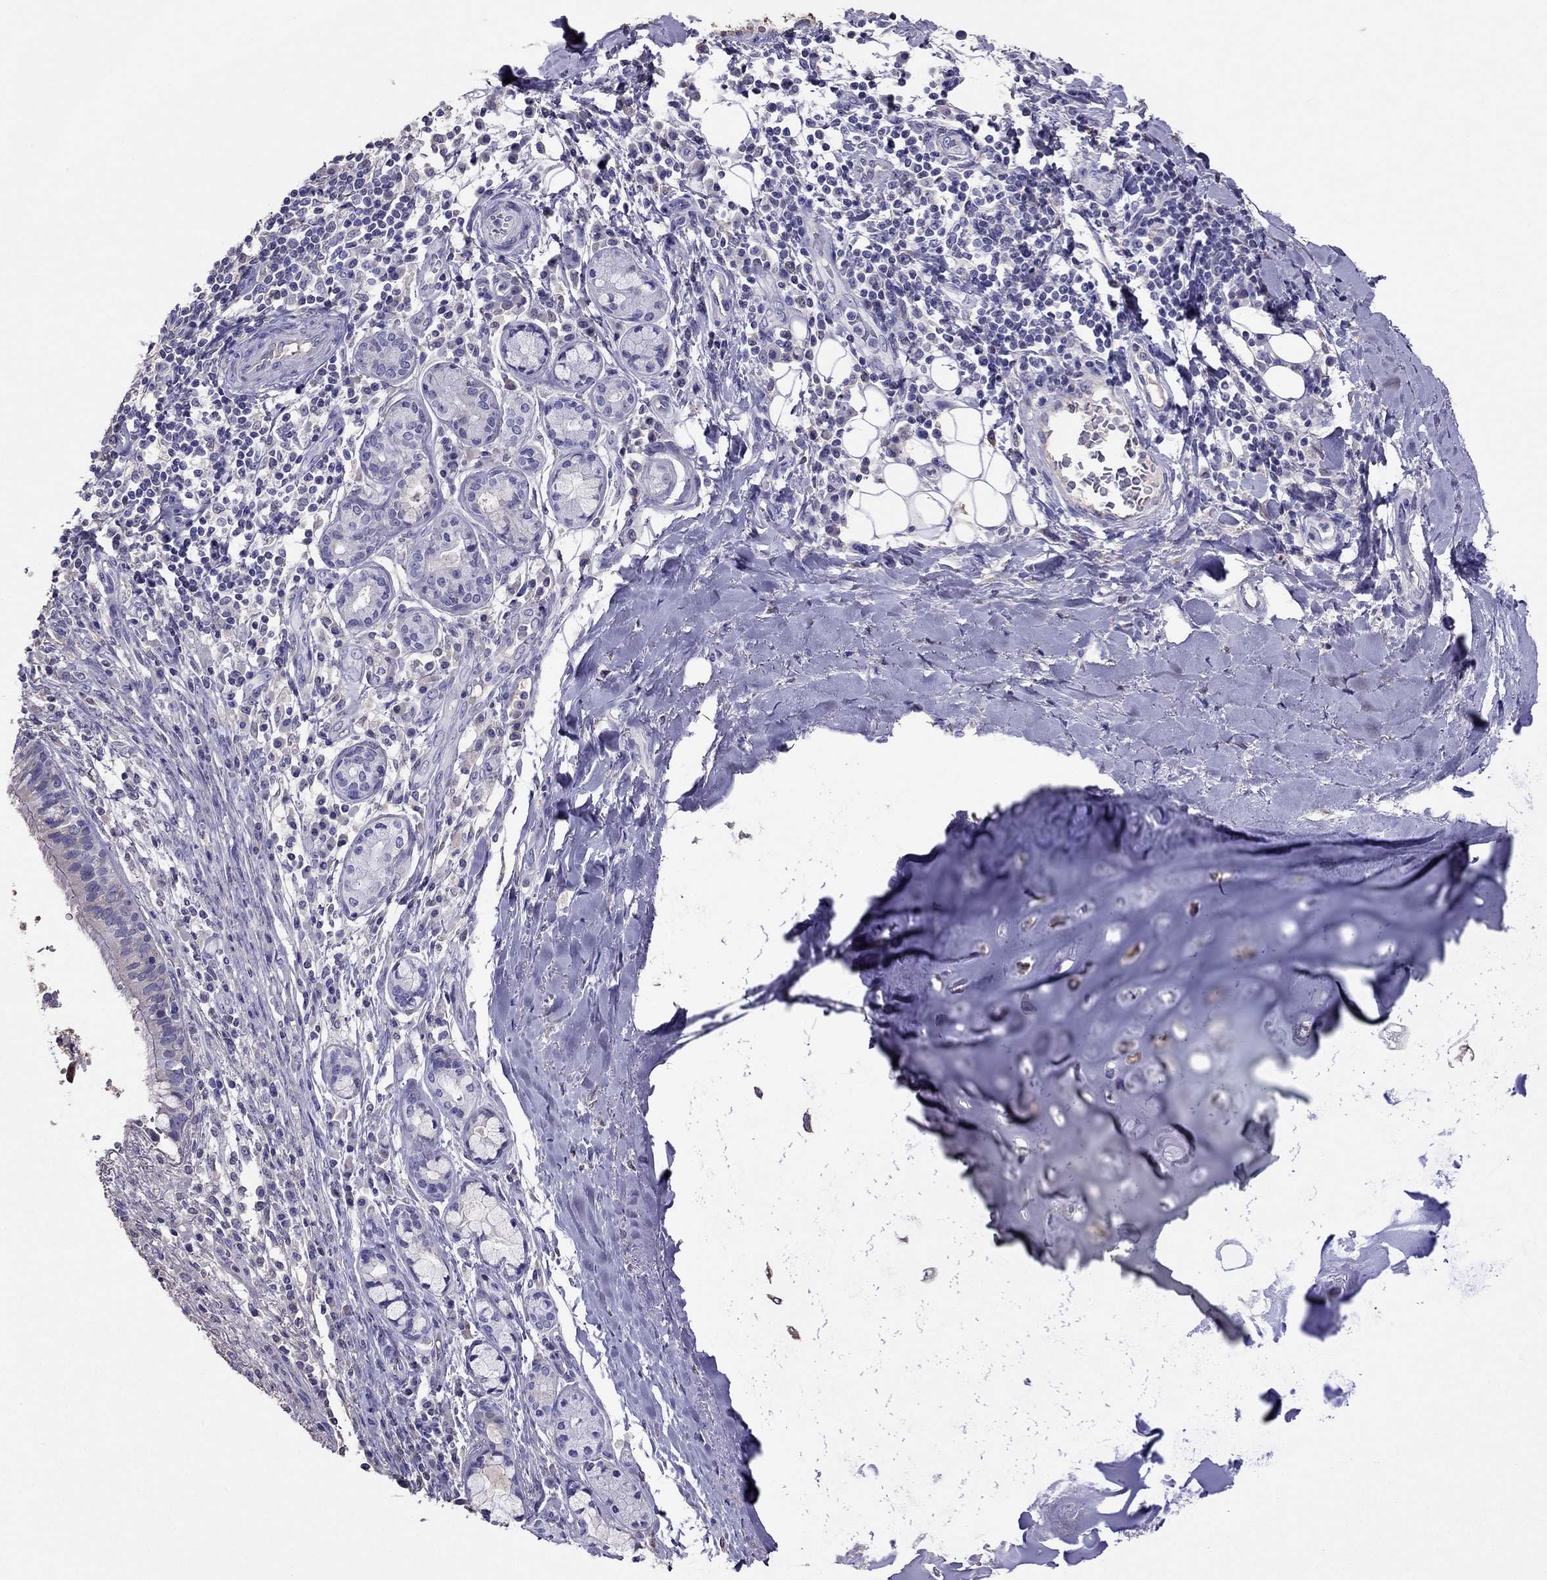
{"staining": {"intensity": "negative", "quantity": "none", "location": "none"}, "tissue": "bronchus", "cell_type": "Respiratory epithelial cells", "image_type": "normal", "snomed": [{"axis": "morphology", "description": "Normal tissue, NOS"}, {"axis": "morphology", "description": "Squamous cell carcinoma, NOS"}, {"axis": "topography", "description": "Bronchus"}, {"axis": "topography", "description": "Lung"}], "caption": "This is an IHC photomicrograph of normal bronchus. There is no expression in respiratory epithelial cells.", "gene": "TBC1D21", "patient": {"sex": "male", "age": 69}}